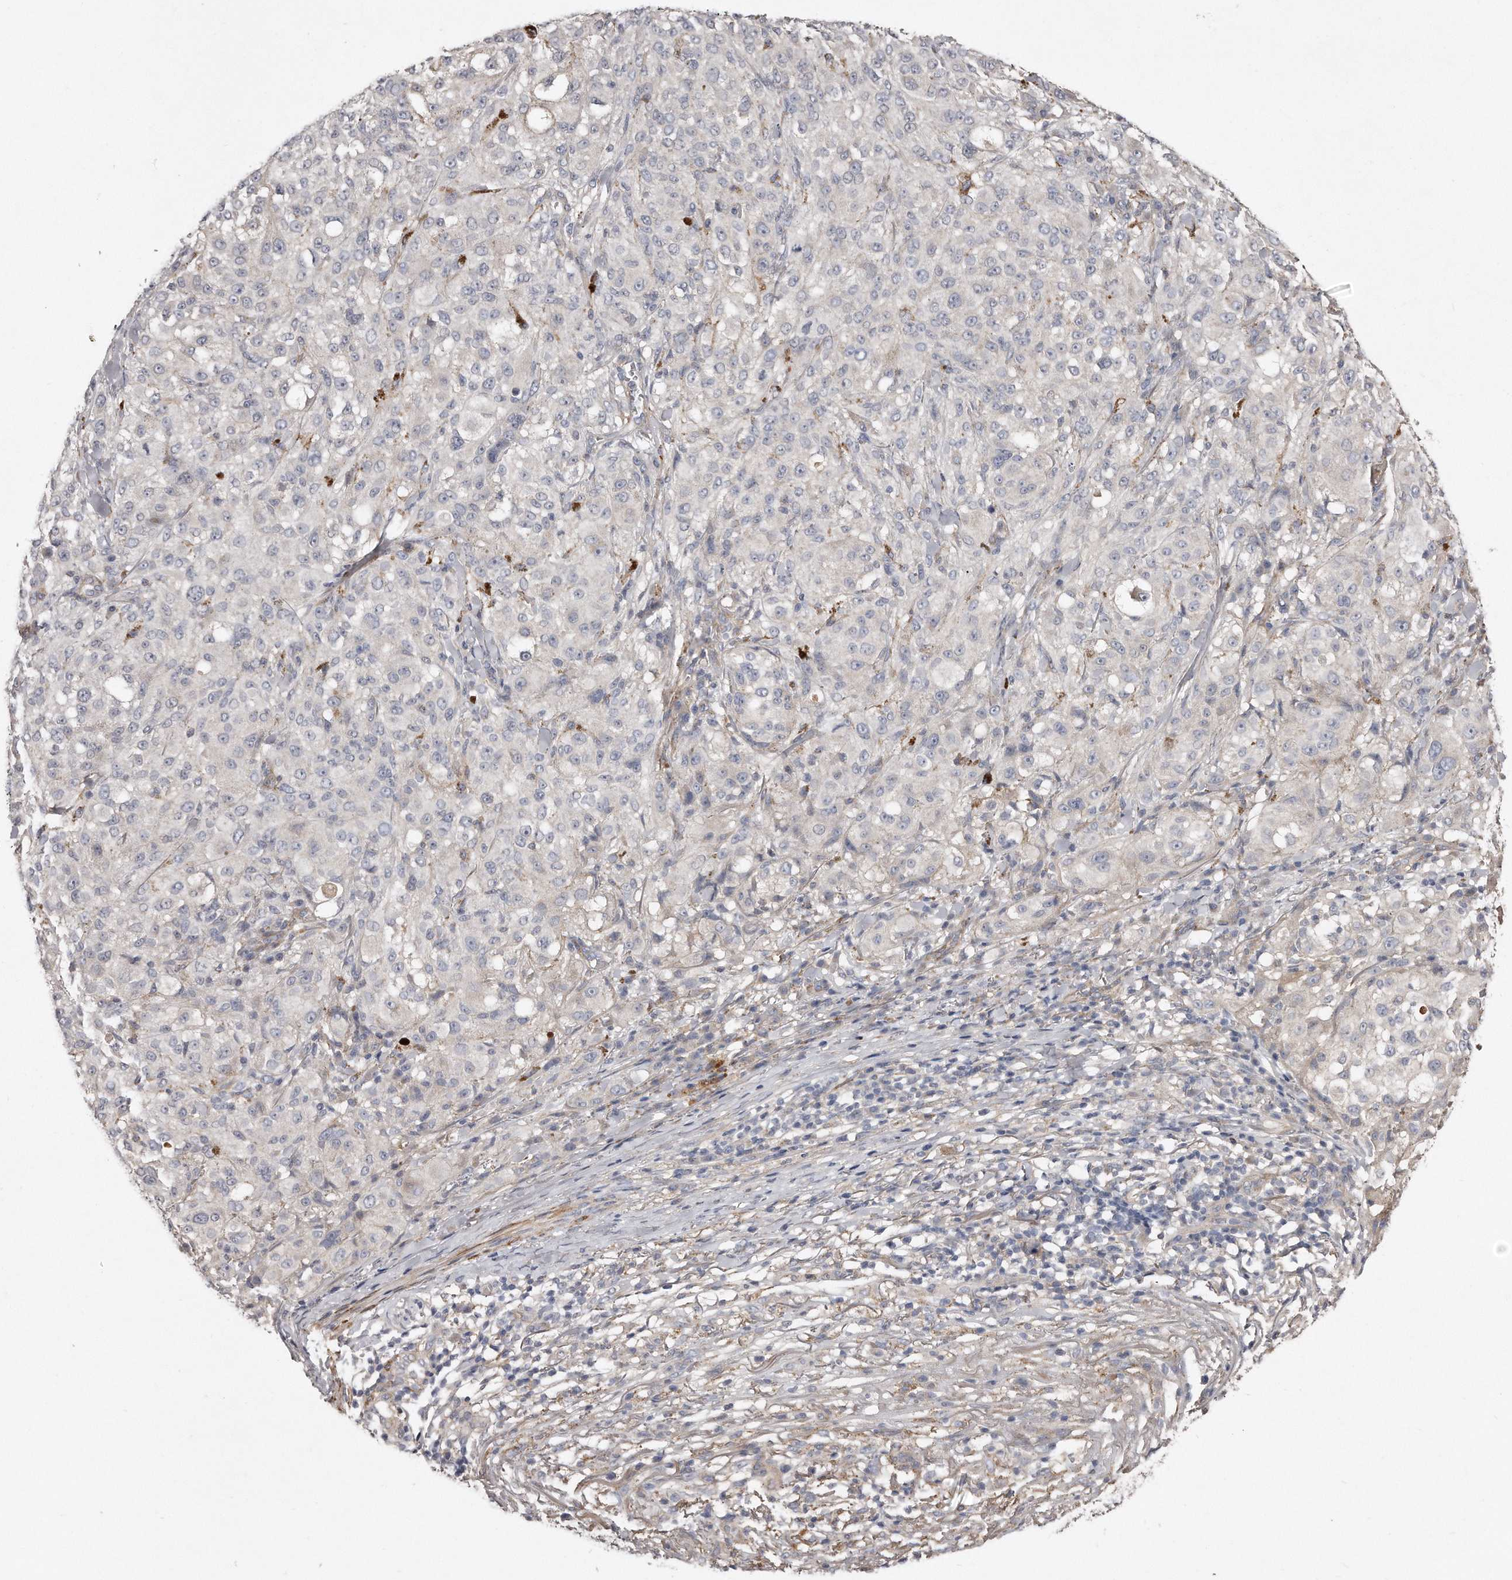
{"staining": {"intensity": "negative", "quantity": "none", "location": "none"}, "tissue": "melanoma", "cell_type": "Tumor cells", "image_type": "cancer", "snomed": [{"axis": "morphology", "description": "Necrosis, NOS"}, {"axis": "morphology", "description": "Malignant melanoma, NOS"}, {"axis": "topography", "description": "Skin"}], "caption": "Human melanoma stained for a protein using immunohistochemistry reveals no expression in tumor cells.", "gene": "LMOD1", "patient": {"sex": "female", "age": 87}}